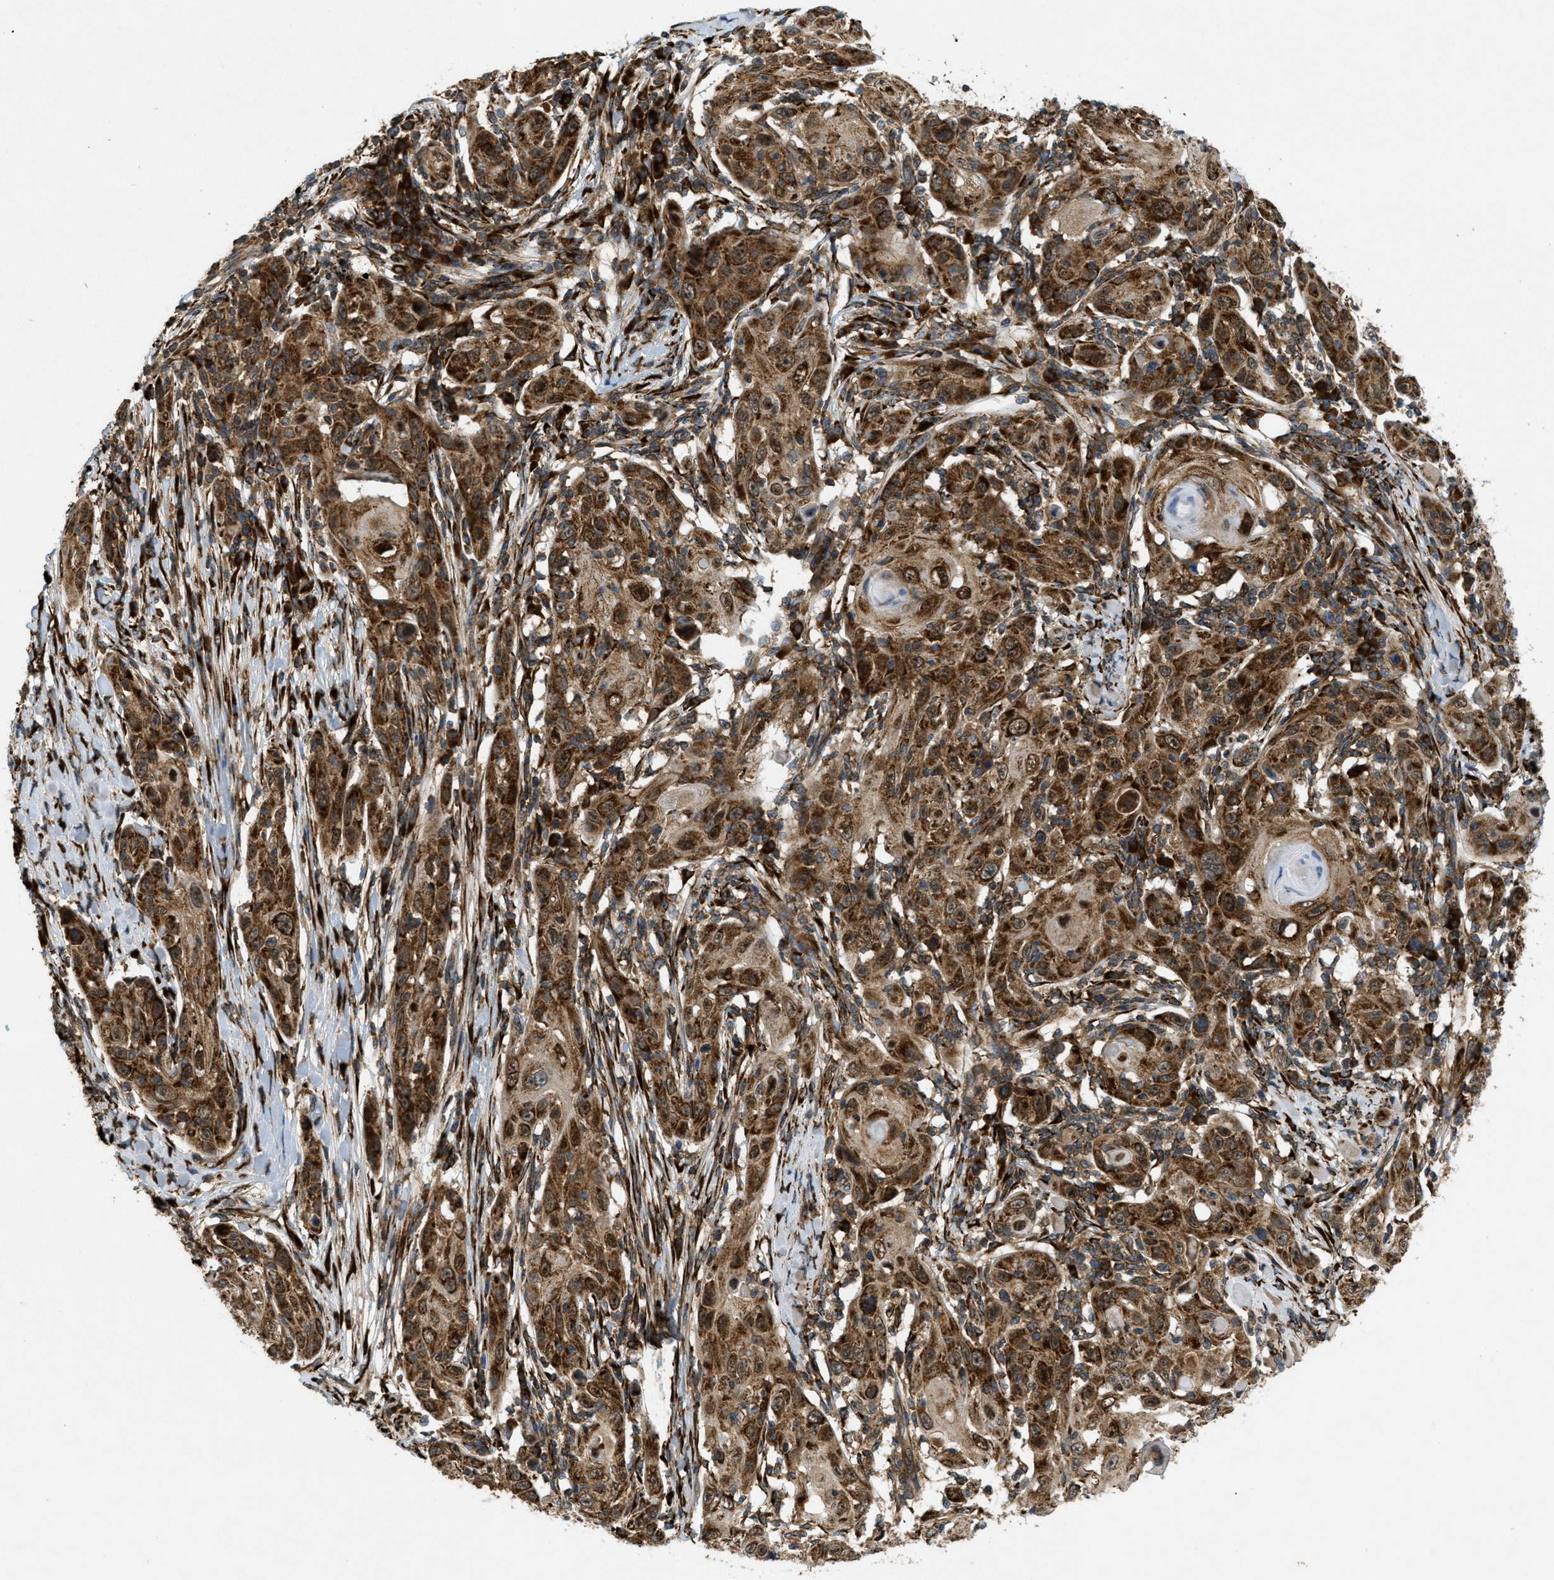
{"staining": {"intensity": "strong", "quantity": ">75%", "location": "cytoplasmic/membranous"}, "tissue": "skin cancer", "cell_type": "Tumor cells", "image_type": "cancer", "snomed": [{"axis": "morphology", "description": "Squamous cell carcinoma, NOS"}, {"axis": "topography", "description": "Skin"}], "caption": "Skin cancer tissue displays strong cytoplasmic/membranous positivity in about >75% of tumor cells", "gene": "PCDH18", "patient": {"sex": "female", "age": 88}}